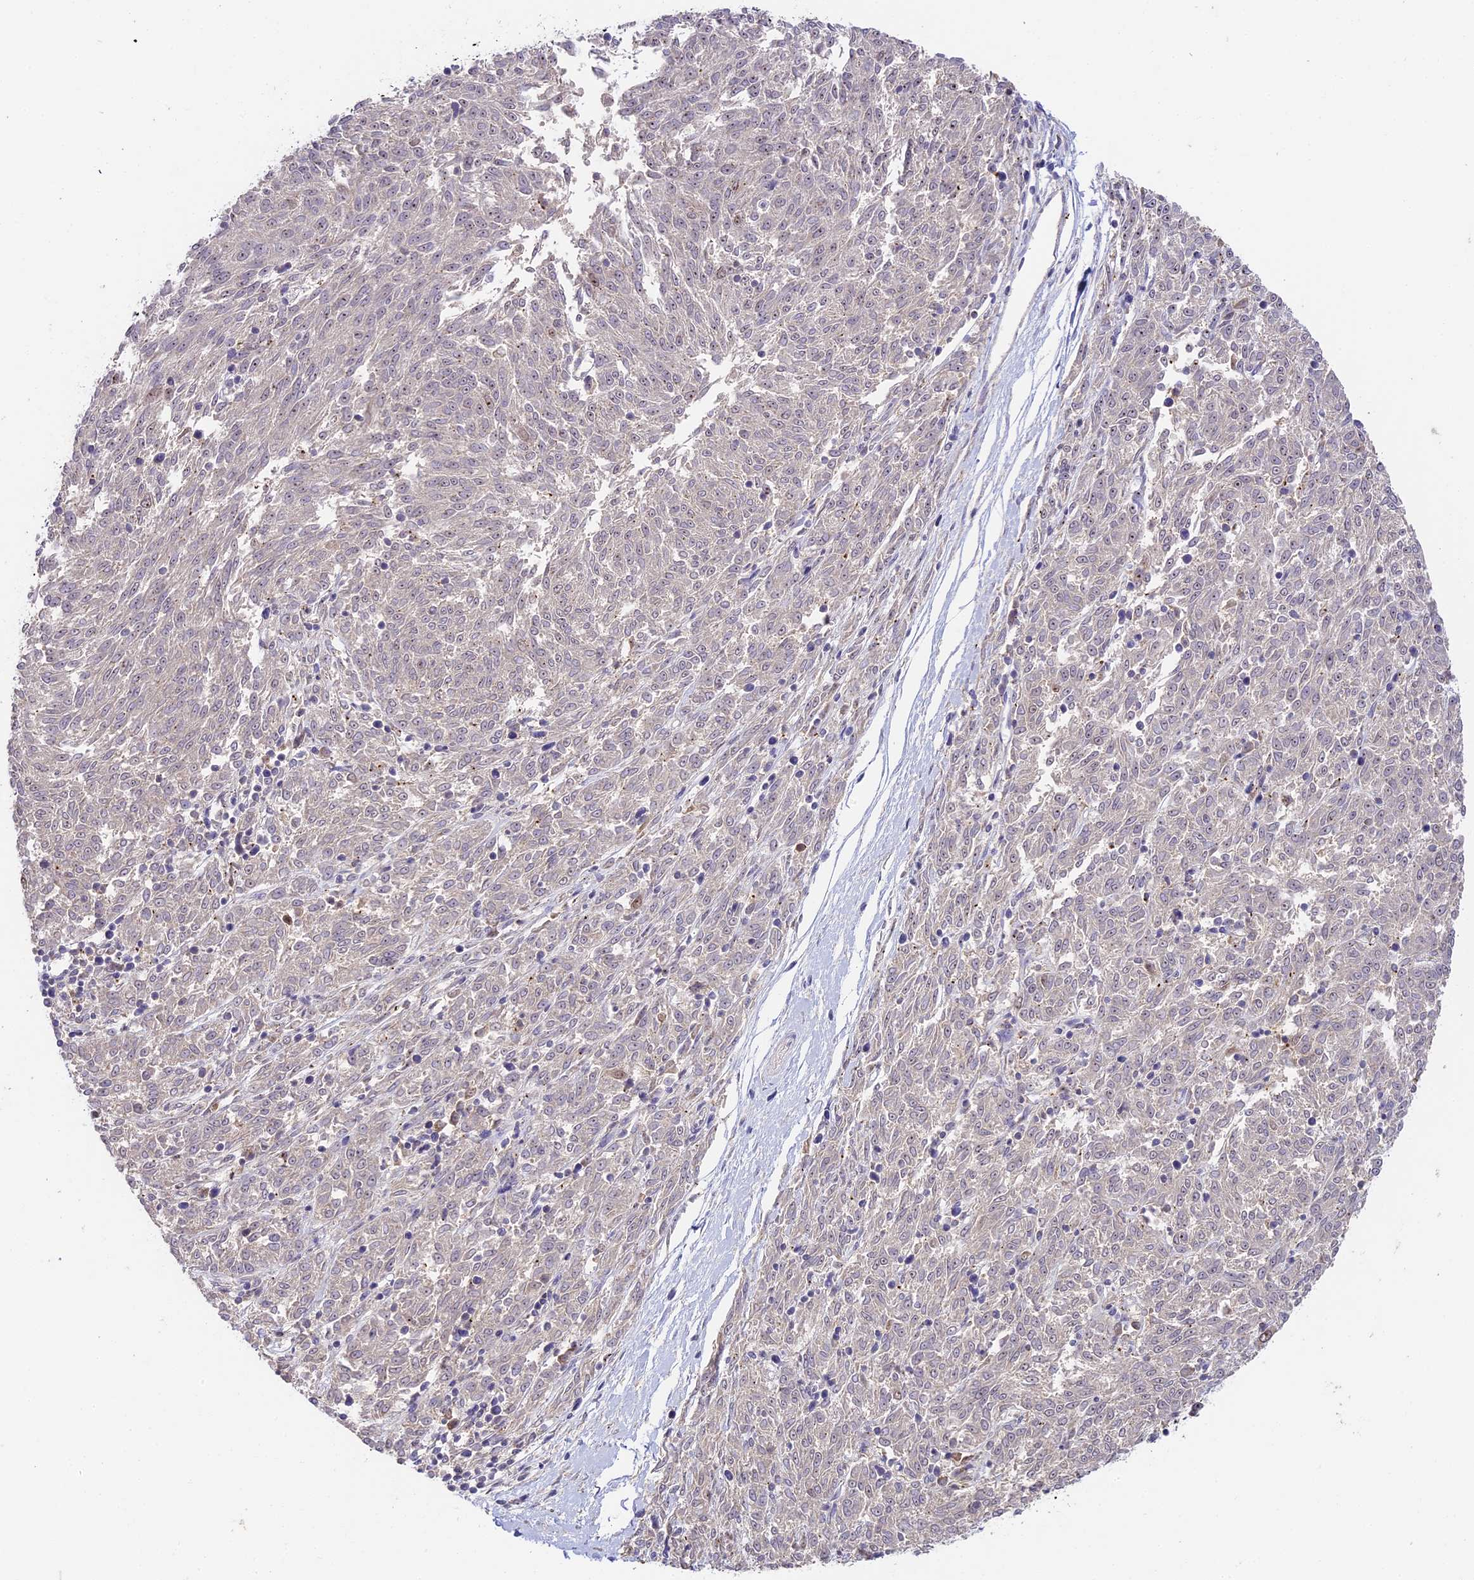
{"staining": {"intensity": "weak", "quantity": "<25%", "location": "cytoplasmic/membranous"}, "tissue": "melanoma", "cell_type": "Tumor cells", "image_type": "cancer", "snomed": [{"axis": "morphology", "description": "Malignant melanoma, NOS"}, {"axis": "topography", "description": "Skin"}], "caption": "The immunohistochemistry (IHC) micrograph has no significant expression in tumor cells of melanoma tissue. The staining was performed using DAB to visualize the protein expression in brown, while the nuclei were stained in blue with hematoxylin (Magnification: 20x).", "gene": "RAD51", "patient": {"sex": "female", "age": 72}}